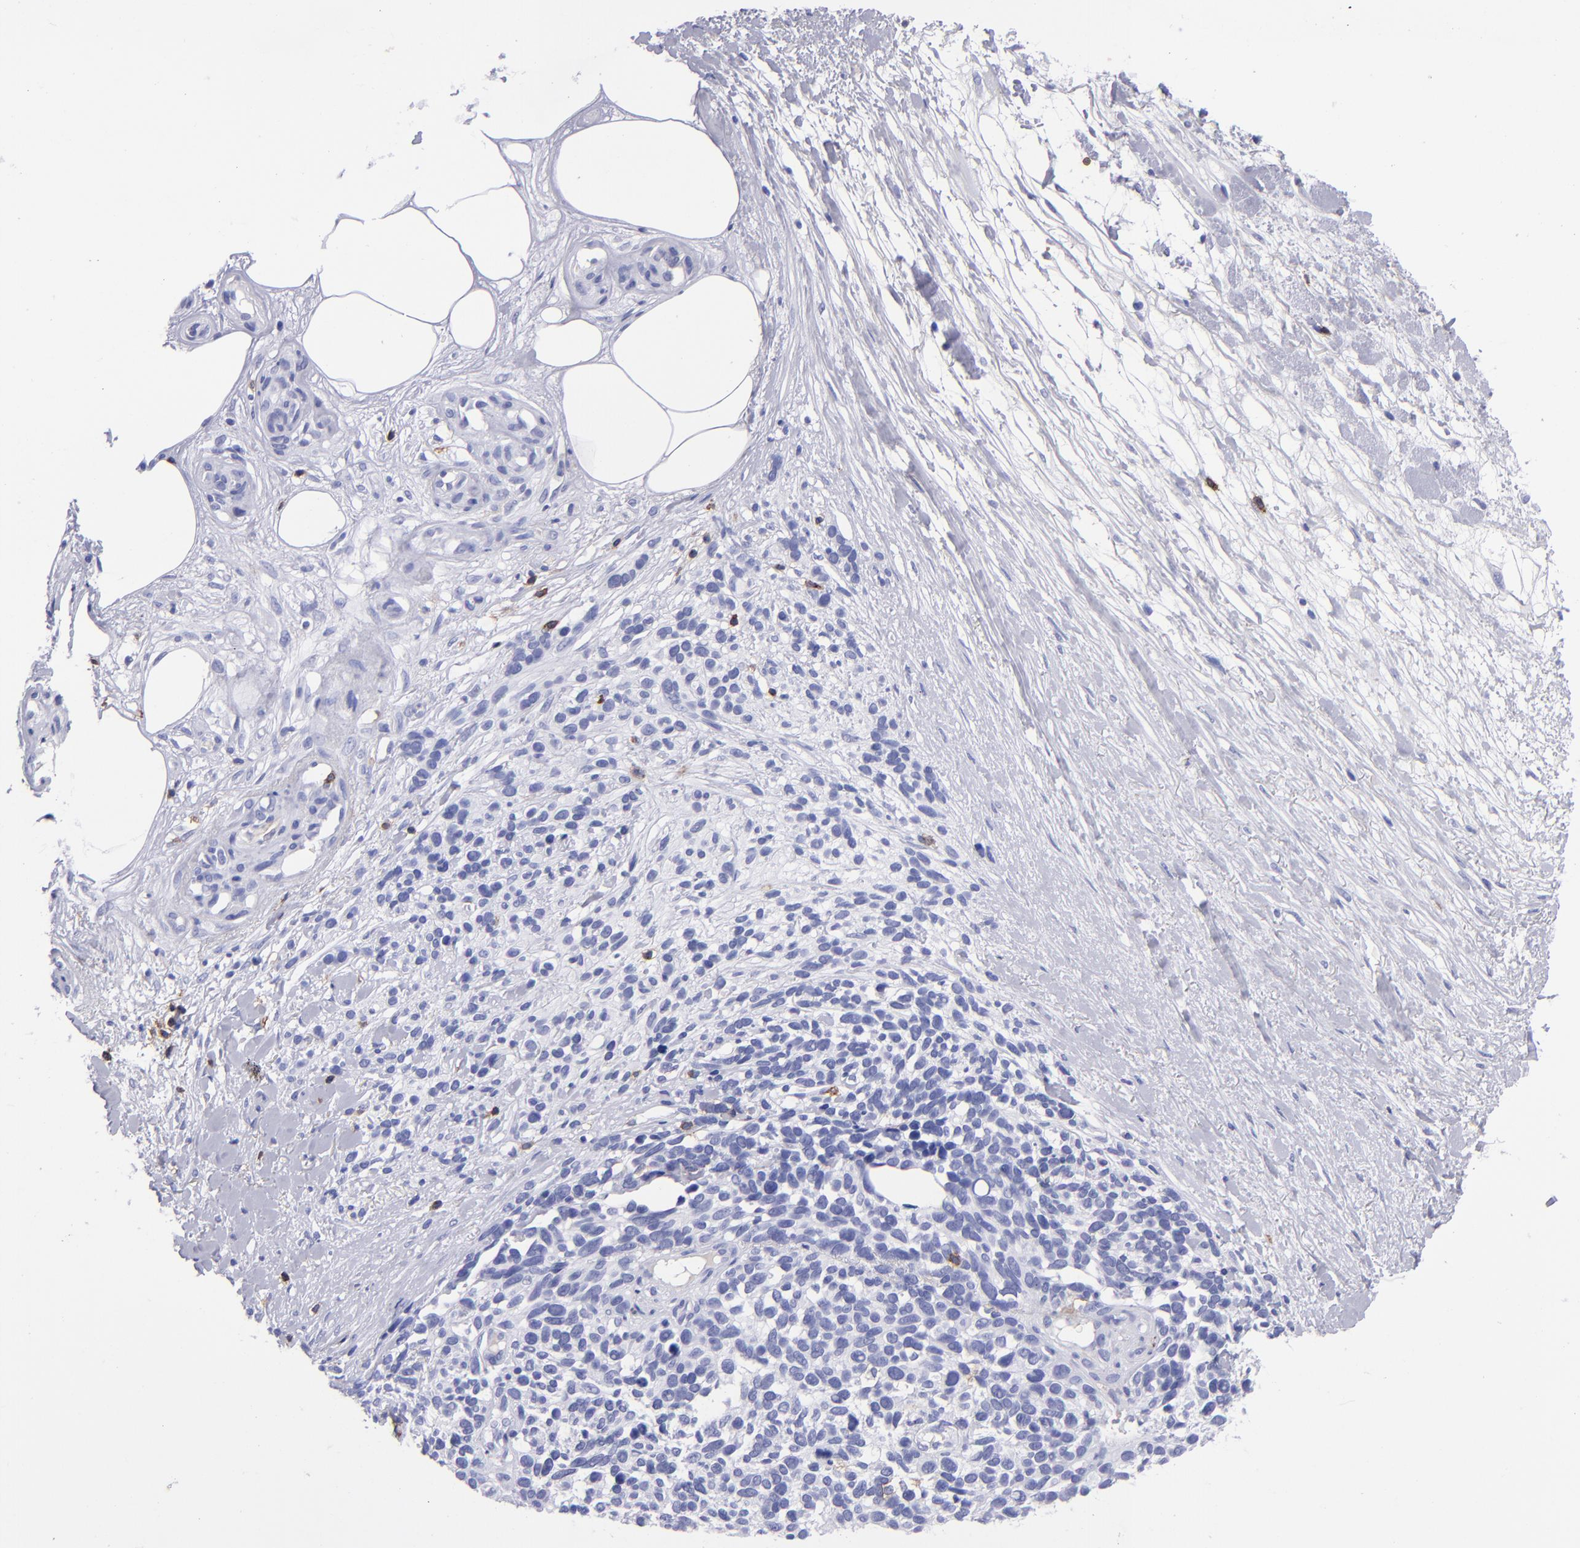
{"staining": {"intensity": "negative", "quantity": "none", "location": "none"}, "tissue": "melanoma", "cell_type": "Tumor cells", "image_type": "cancer", "snomed": [{"axis": "morphology", "description": "Malignant melanoma, NOS"}, {"axis": "topography", "description": "Skin"}], "caption": "Tumor cells are negative for brown protein staining in malignant melanoma.", "gene": "ICAM3", "patient": {"sex": "female", "age": 85}}